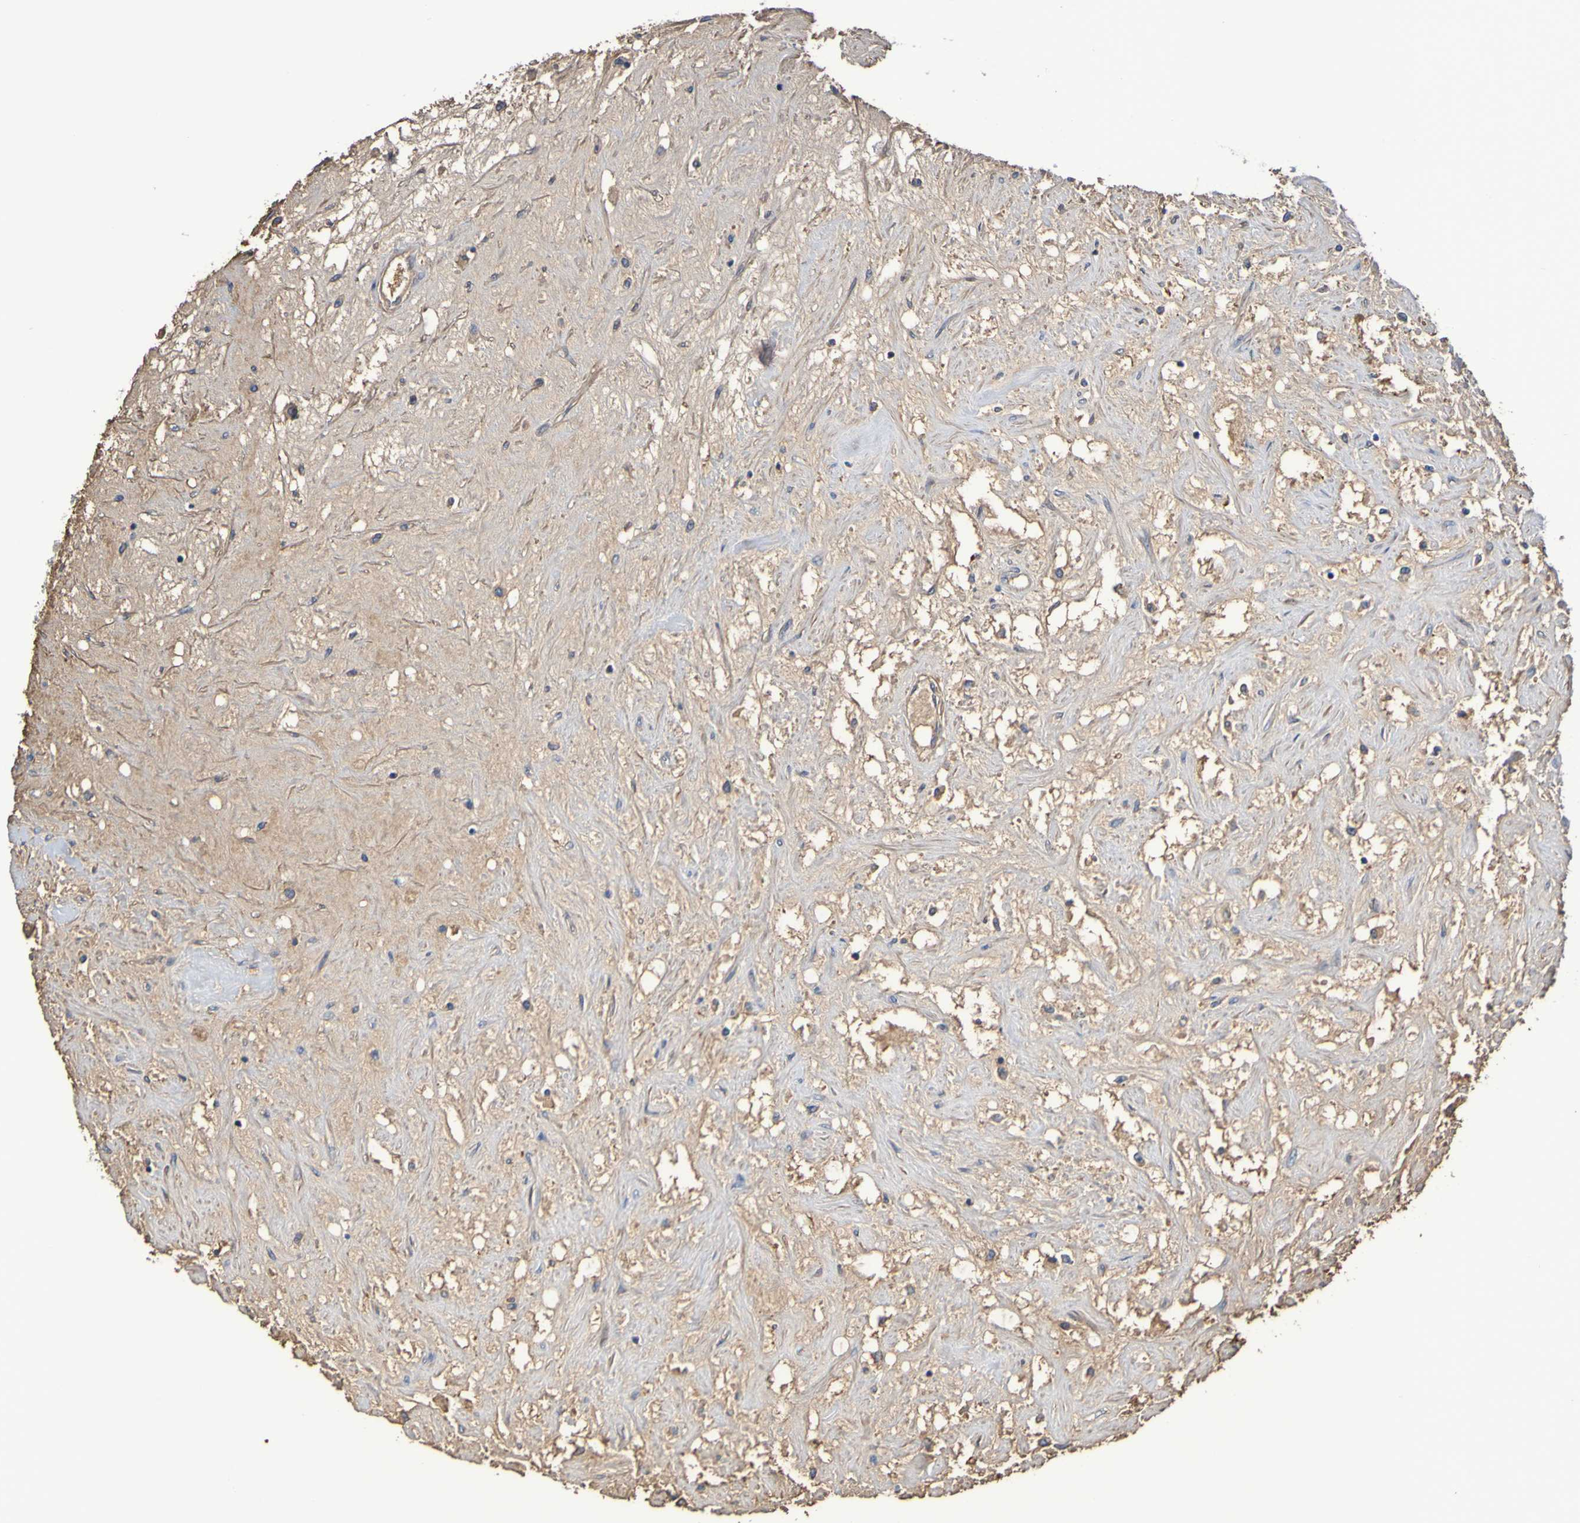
{"staining": {"intensity": "moderate", "quantity": "25%-75%", "location": "cytoplasmic/membranous"}, "tissue": "renal cancer", "cell_type": "Tumor cells", "image_type": "cancer", "snomed": [{"axis": "morphology", "description": "Adenocarcinoma, NOS"}, {"axis": "topography", "description": "Kidney"}], "caption": "Immunohistochemistry histopathology image of neoplastic tissue: adenocarcinoma (renal) stained using immunohistochemistry demonstrates medium levels of moderate protein expression localized specifically in the cytoplasmic/membranous of tumor cells, appearing as a cytoplasmic/membranous brown color.", "gene": "GAB3", "patient": {"sex": "male", "age": 68}}